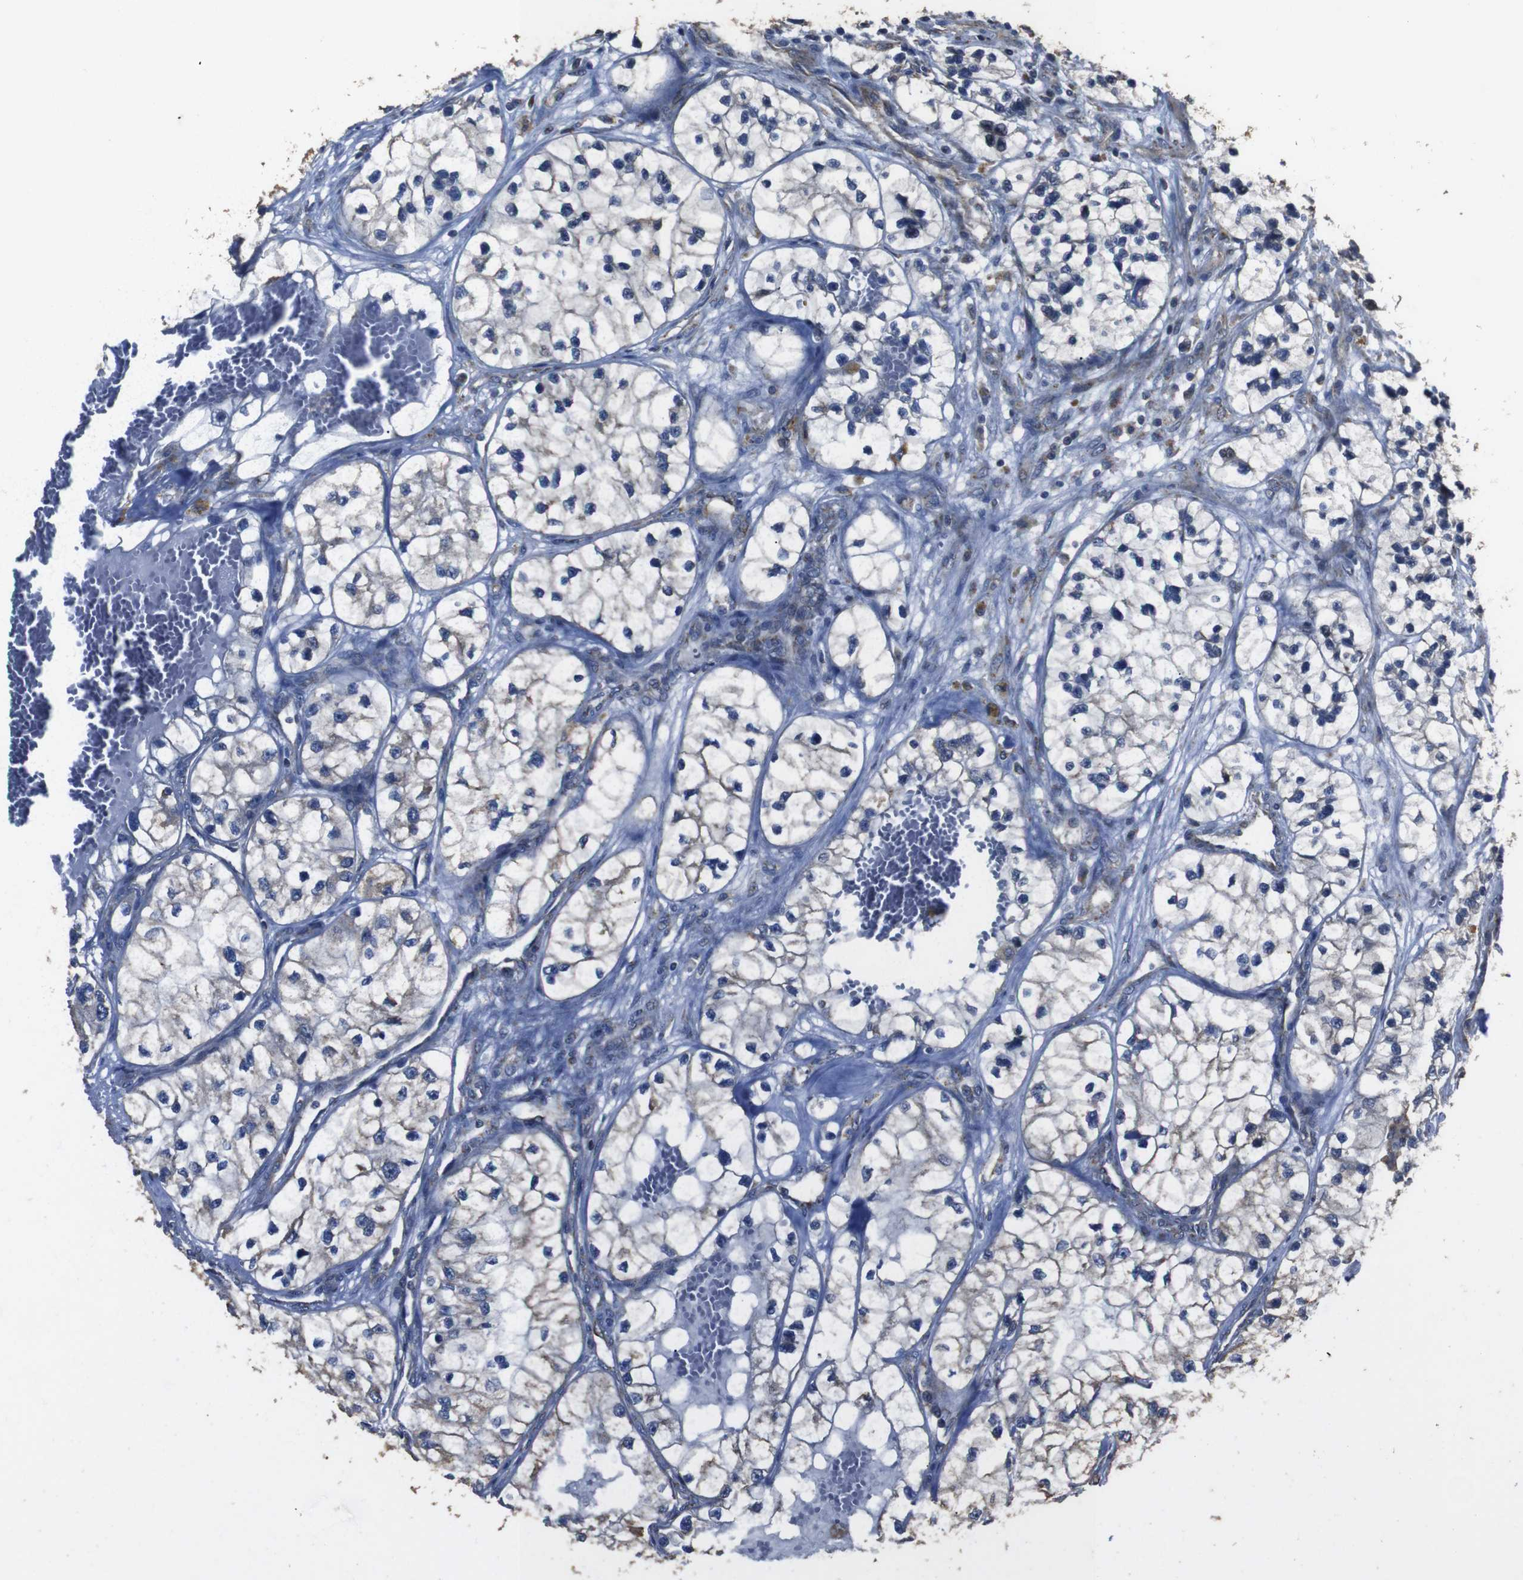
{"staining": {"intensity": "weak", "quantity": "<25%", "location": "cytoplasmic/membranous"}, "tissue": "renal cancer", "cell_type": "Tumor cells", "image_type": "cancer", "snomed": [{"axis": "morphology", "description": "Adenocarcinoma, NOS"}, {"axis": "topography", "description": "Kidney"}], "caption": "Tumor cells are negative for protein expression in human renal cancer.", "gene": "SNN", "patient": {"sex": "female", "age": 57}}